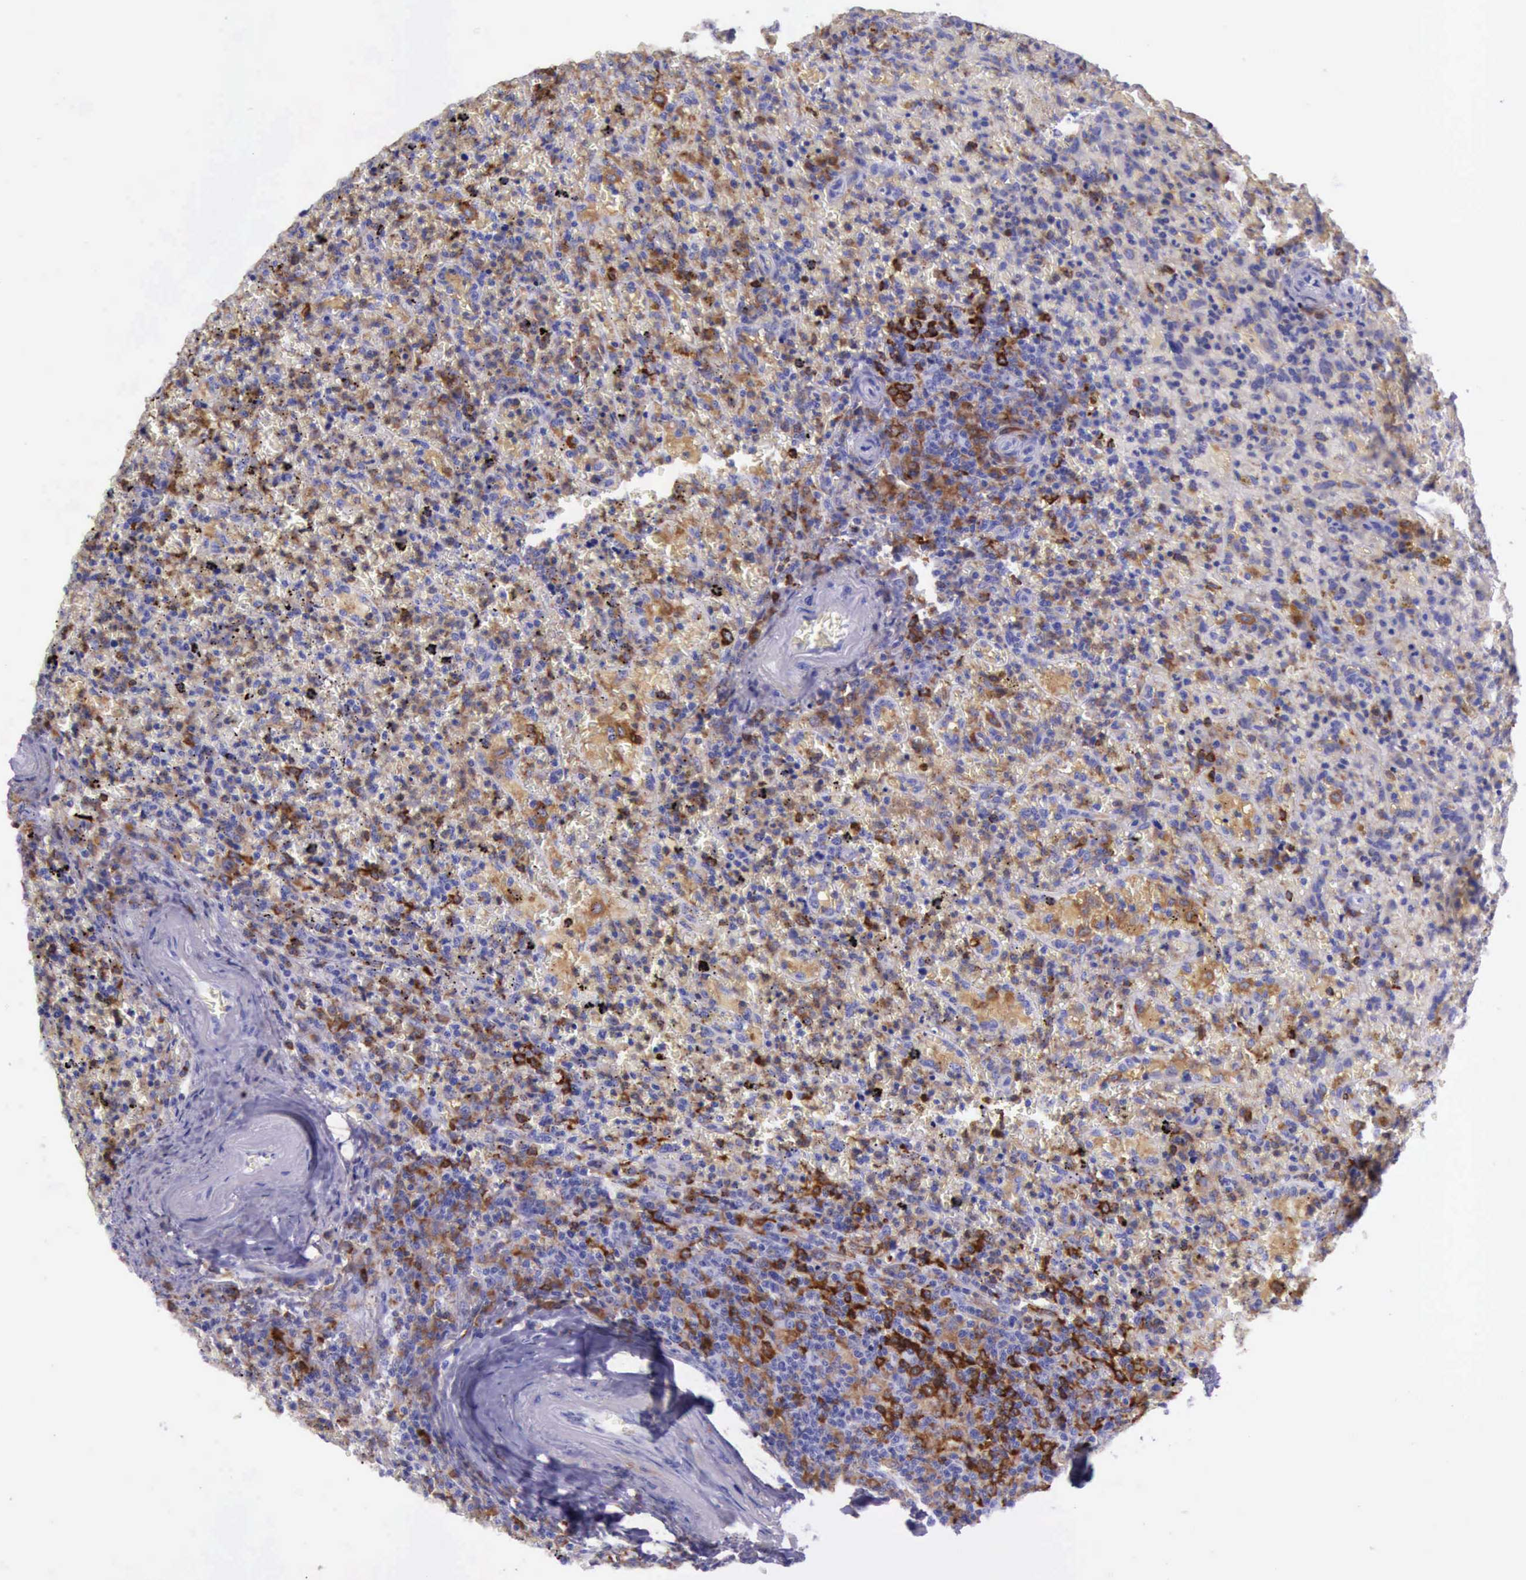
{"staining": {"intensity": "moderate", "quantity": "<25%", "location": "cytoplasmic/membranous"}, "tissue": "lymphoma", "cell_type": "Tumor cells", "image_type": "cancer", "snomed": [{"axis": "morphology", "description": "Malignant lymphoma, non-Hodgkin's type, High grade"}, {"axis": "topography", "description": "Spleen"}, {"axis": "topography", "description": "Lymph node"}], "caption": "Moderate cytoplasmic/membranous staining is present in about <25% of tumor cells in malignant lymphoma, non-Hodgkin's type (high-grade).", "gene": "BTK", "patient": {"sex": "female", "age": 70}}